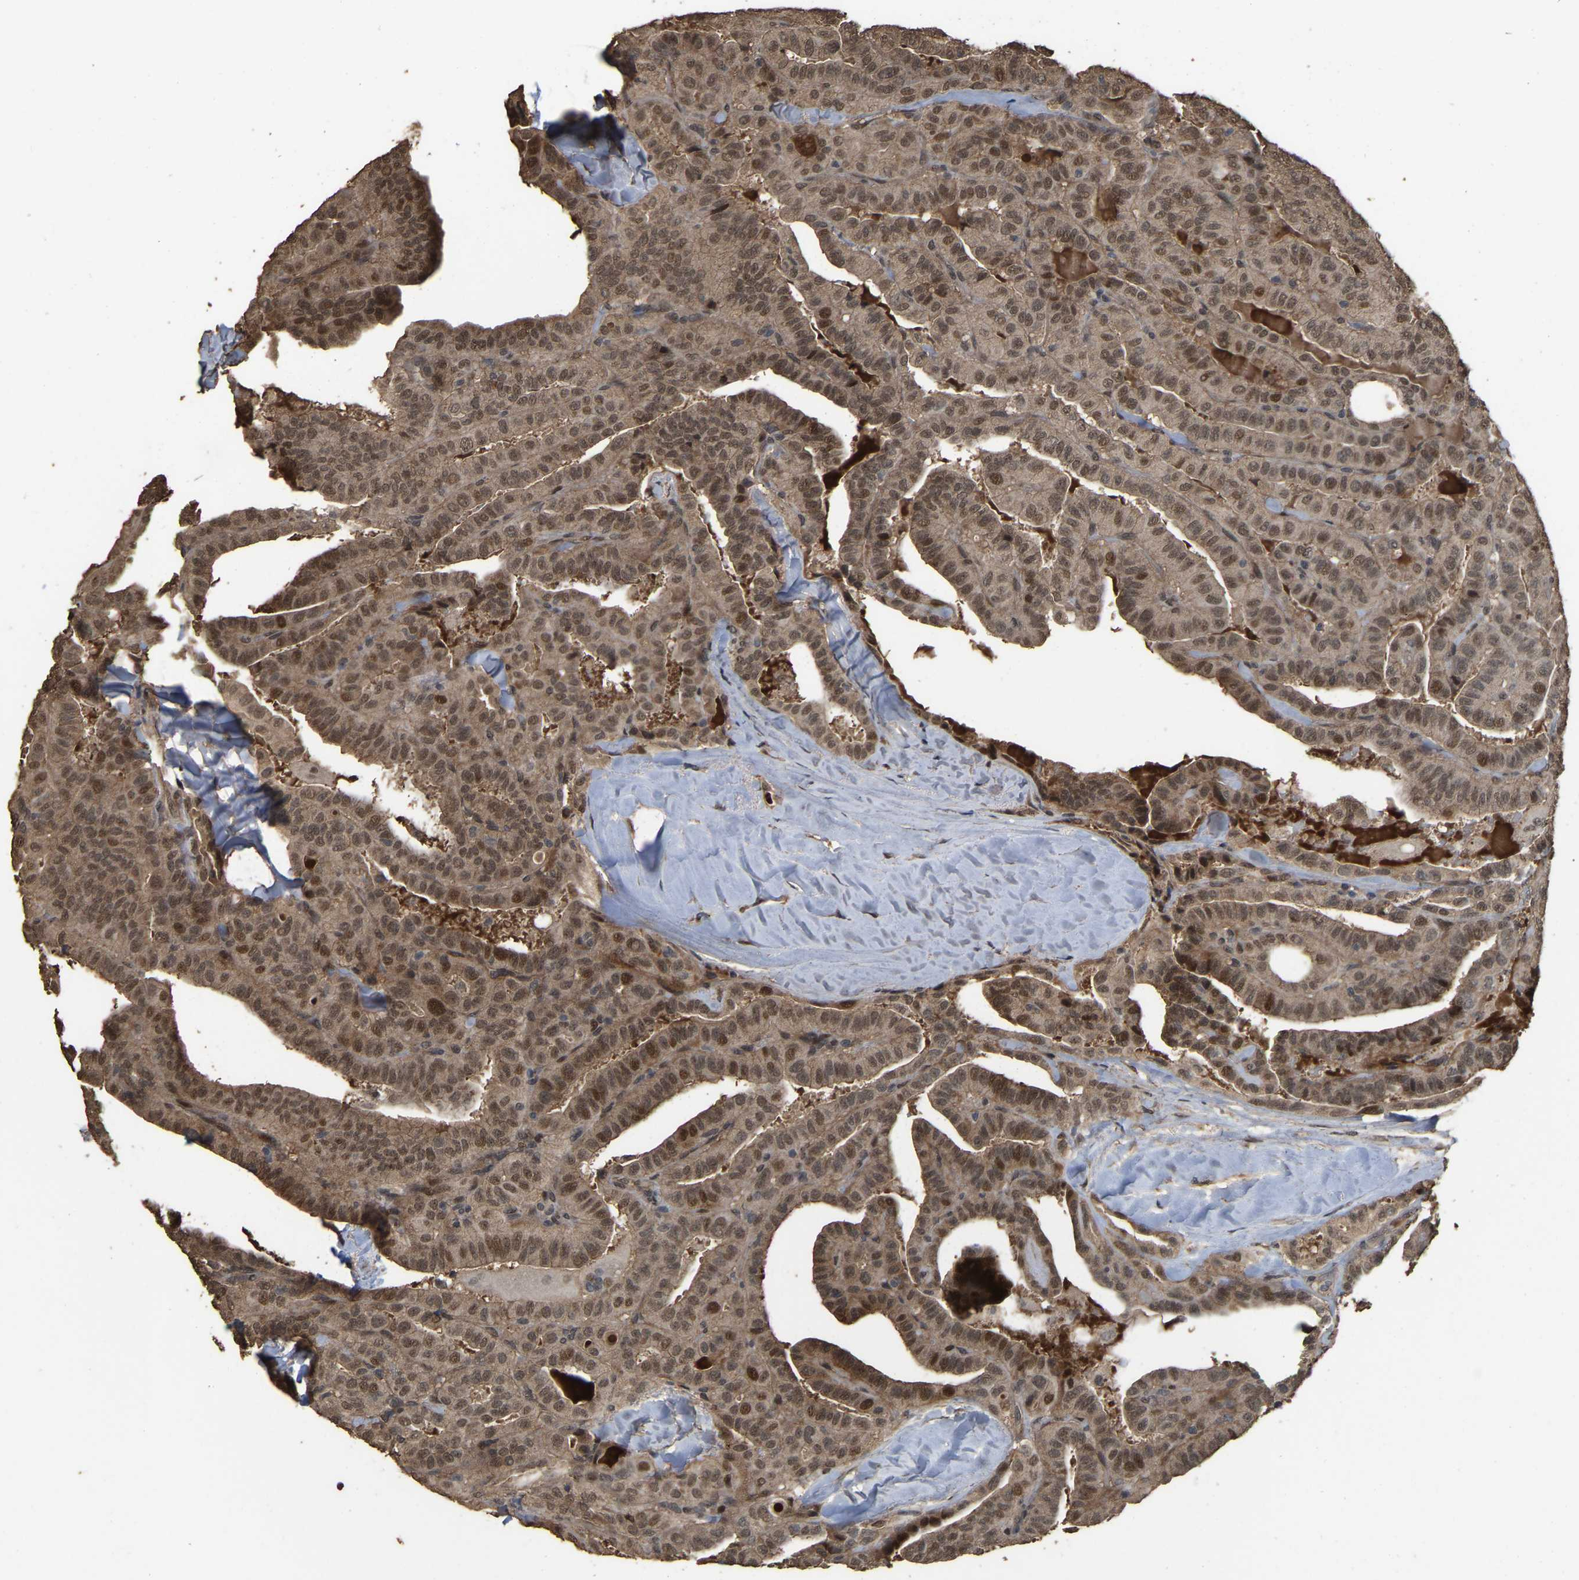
{"staining": {"intensity": "weak", "quantity": ">75%", "location": "cytoplasmic/membranous,nuclear"}, "tissue": "thyroid cancer", "cell_type": "Tumor cells", "image_type": "cancer", "snomed": [{"axis": "morphology", "description": "Papillary adenocarcinoma, NOS"}, {"axis": "topography", "description": "Thyroid gland"}], "caption": "Immunohistochemical staining of papillary adenocarcinoma (thyroid) shows low levels of weak cytoplasmic/membranous and nuclear expression in approximately >75% of tumor cells.", "gene": "ARHGAP23", "patient": {"sex": "male", "age": 77}}